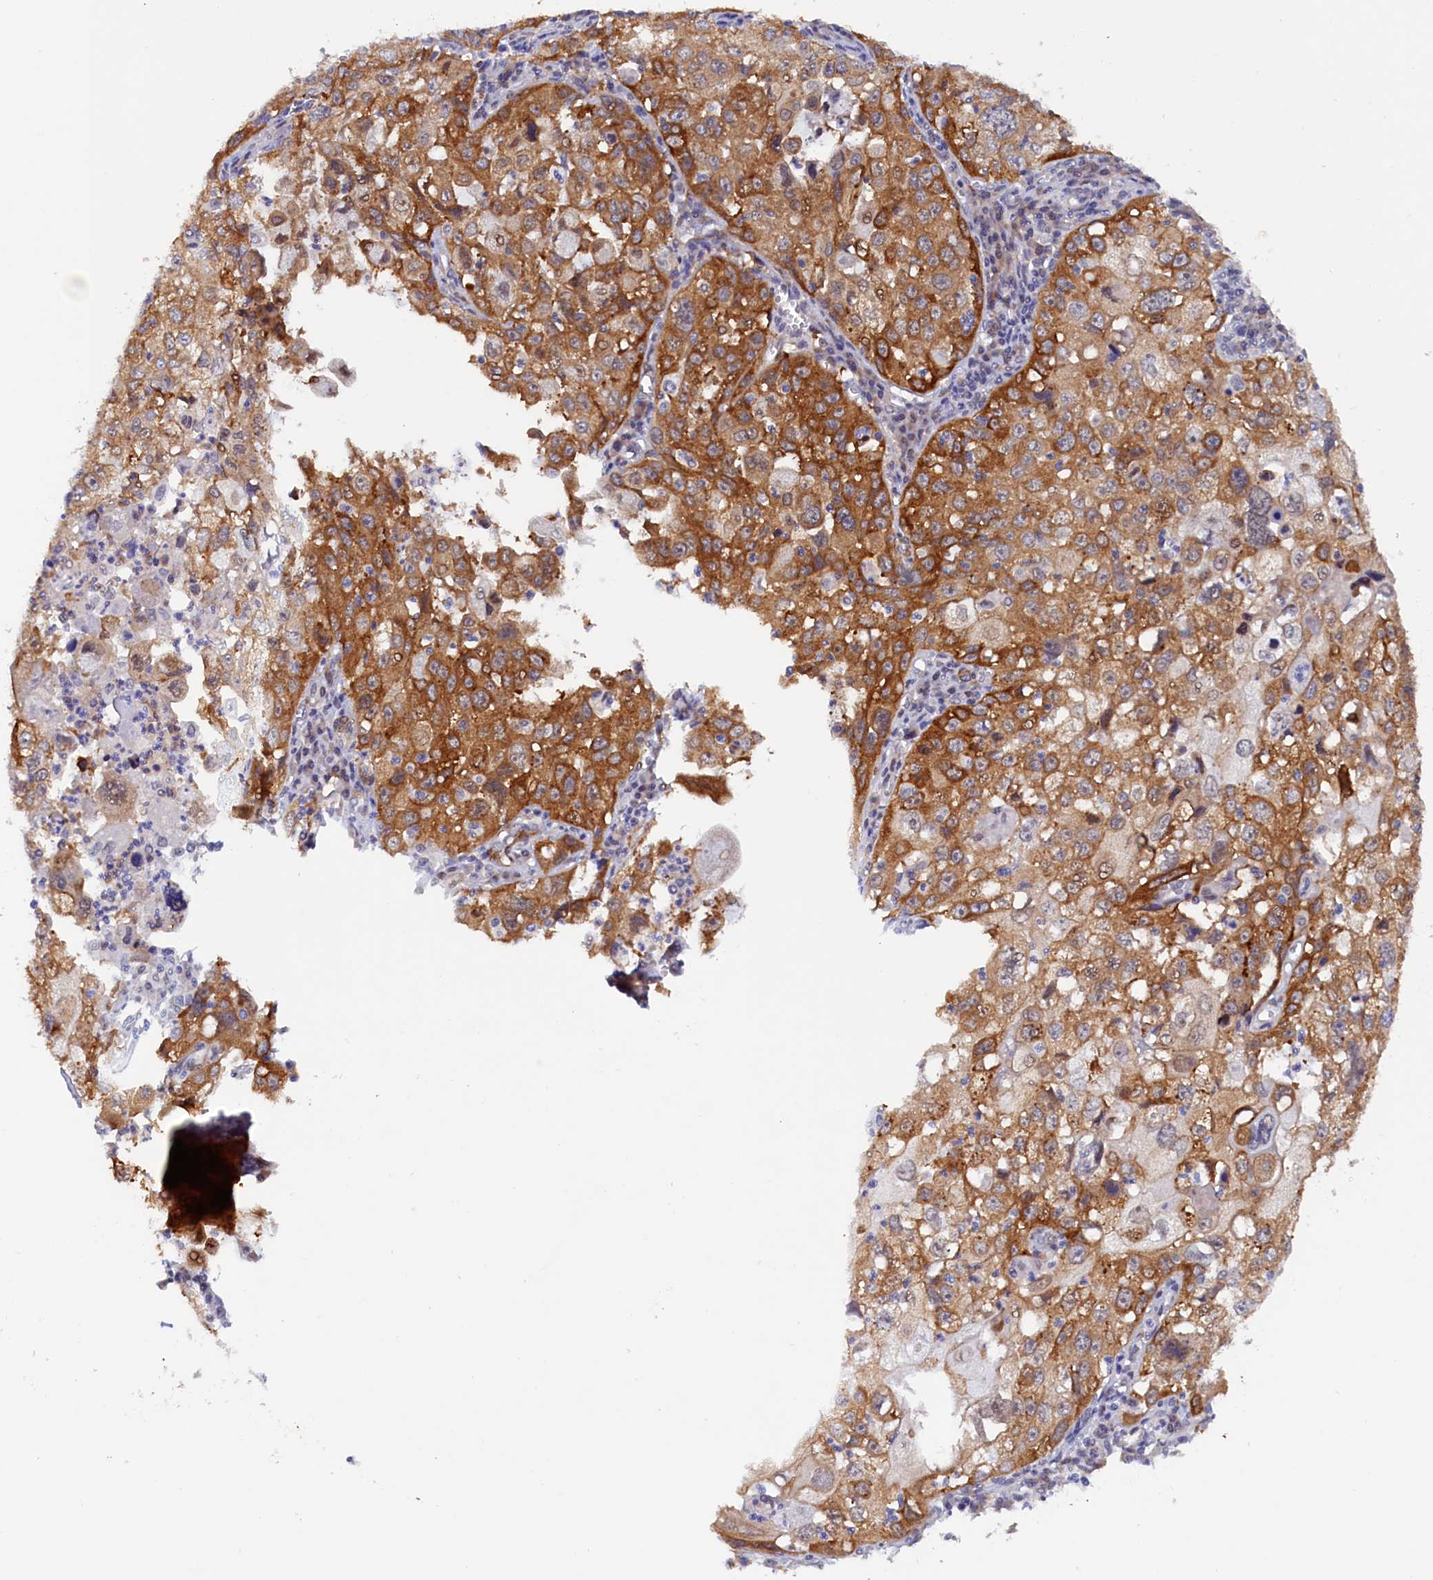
{"staining": {"intensity": "strong", "quantity": ">75%", "location": "cytoplasmic/membranous"}, "tissue": "cervical cancer", "cell_type": "Tumor cells", "image_type": "cancer", "snomed": [{"axis": "morphology", "description": "Squamous cell carcinoma, NOS"}, {"axis": "topography", "description": "Cervix"}], "caption": "The micrograph displays staining of squamous cell carcinoma (cervical), revealing strong cytoplasmic/membranous protein positivity (brown color) within tumor cells.", "gene": "PACSIN3", "patient": {"sex": "female", "age": 42}}